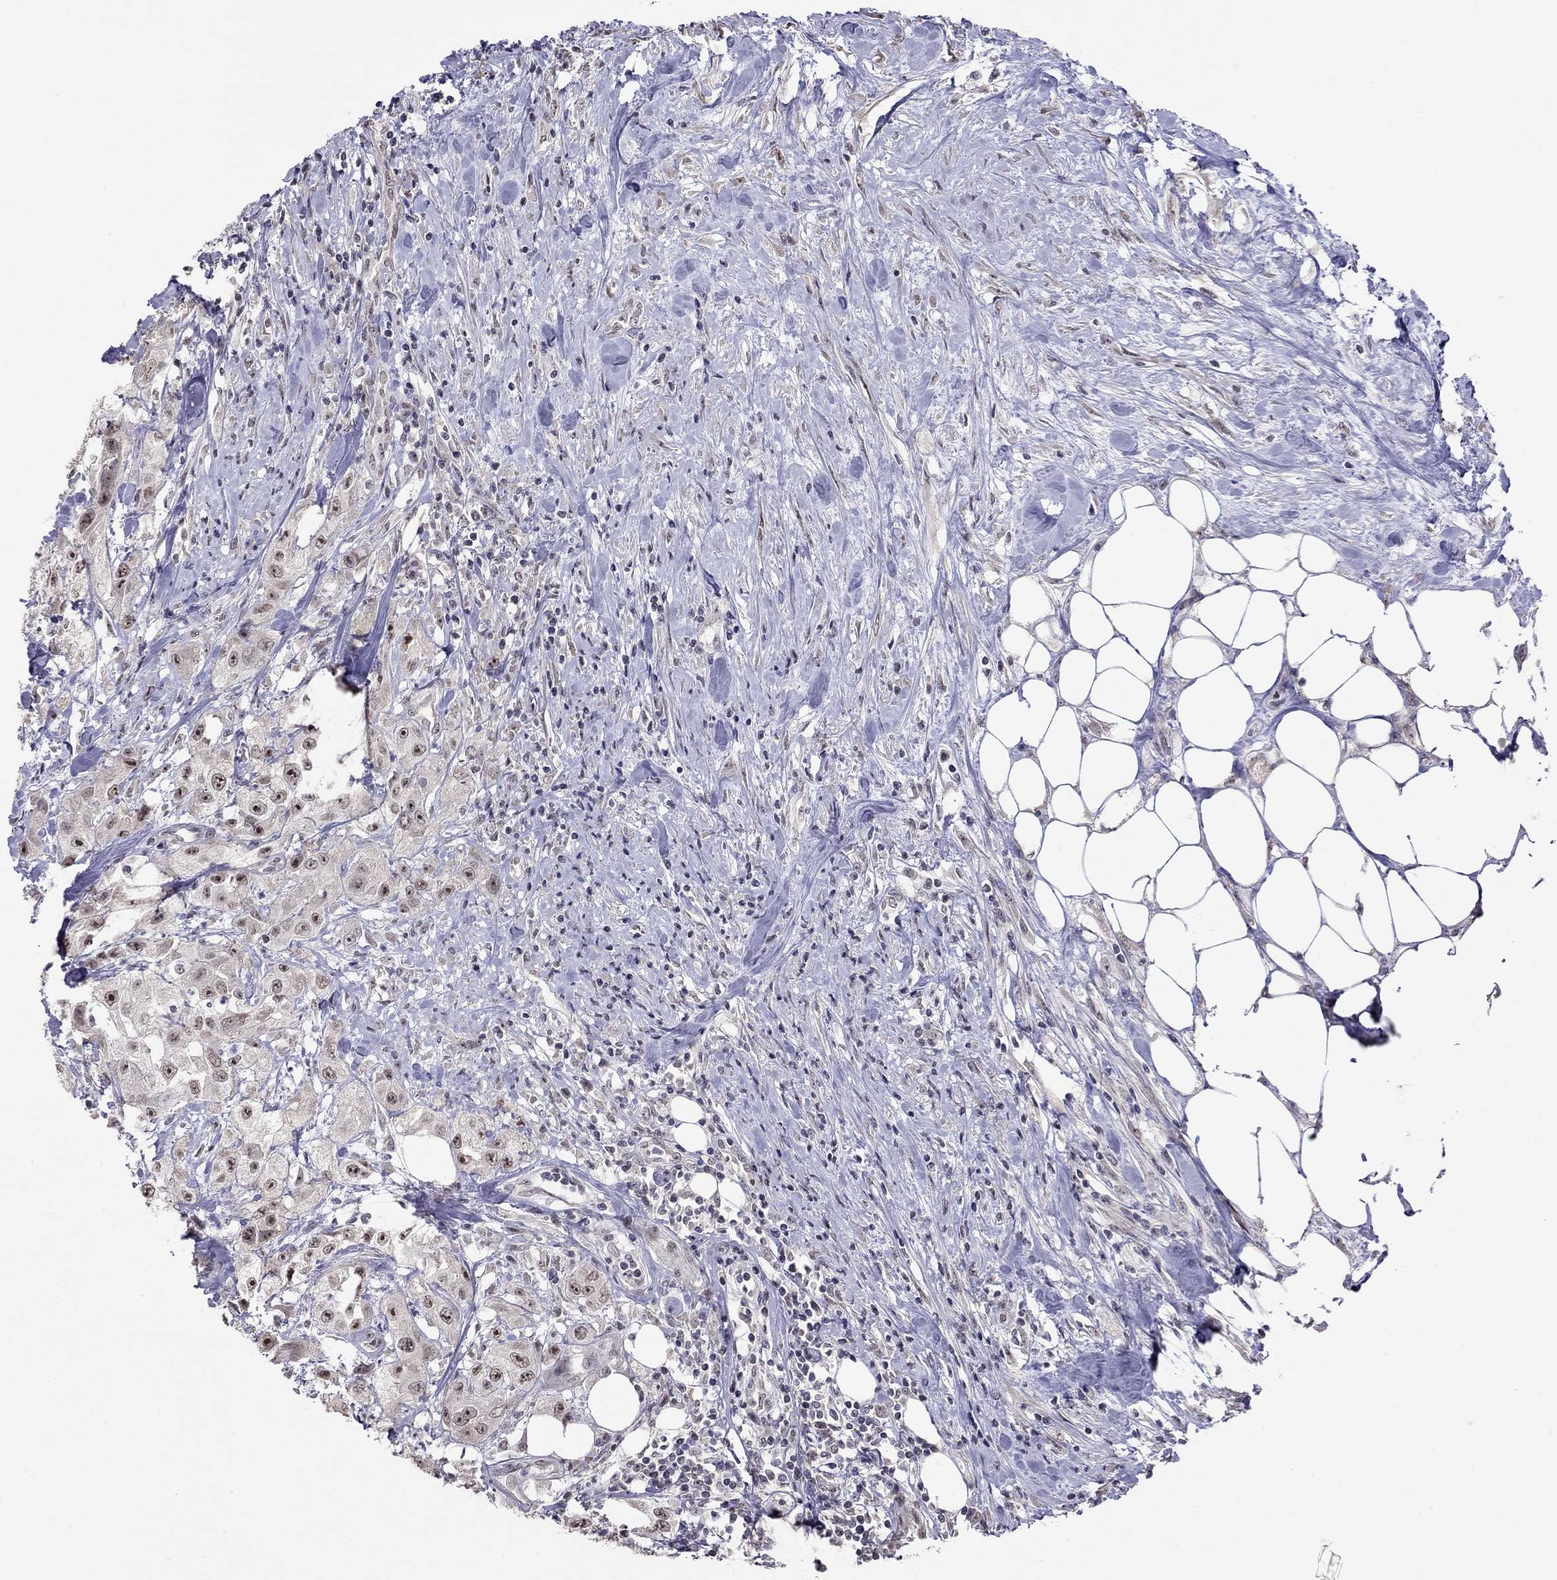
{"staining": {"intensity": "strong", "quantity": "25%-75%", "location": "nuclear"}, "tissue": "urothelial cancer", "cell_type": "Tumor cells", "image_type": "cancer", "snomed": [{"axis": "morphology", "description": "Urothelial carcinoma, High grade"}, {"axis": "topography", "description": "Urinary bladder"}], "caption": "A high-resolution histopathology image shows immunohistochemistry staining of urothelial carcinoma (high-grade), which reveals strong nuclear positivity in about 25%-75% of tumor cells. (DAB (3,3'-diaminobenzidine) IHC, brown staining for protein, blue staining for nuclei).", "gene": "HES5", "patient": {"sex": "male", "age": 79}}